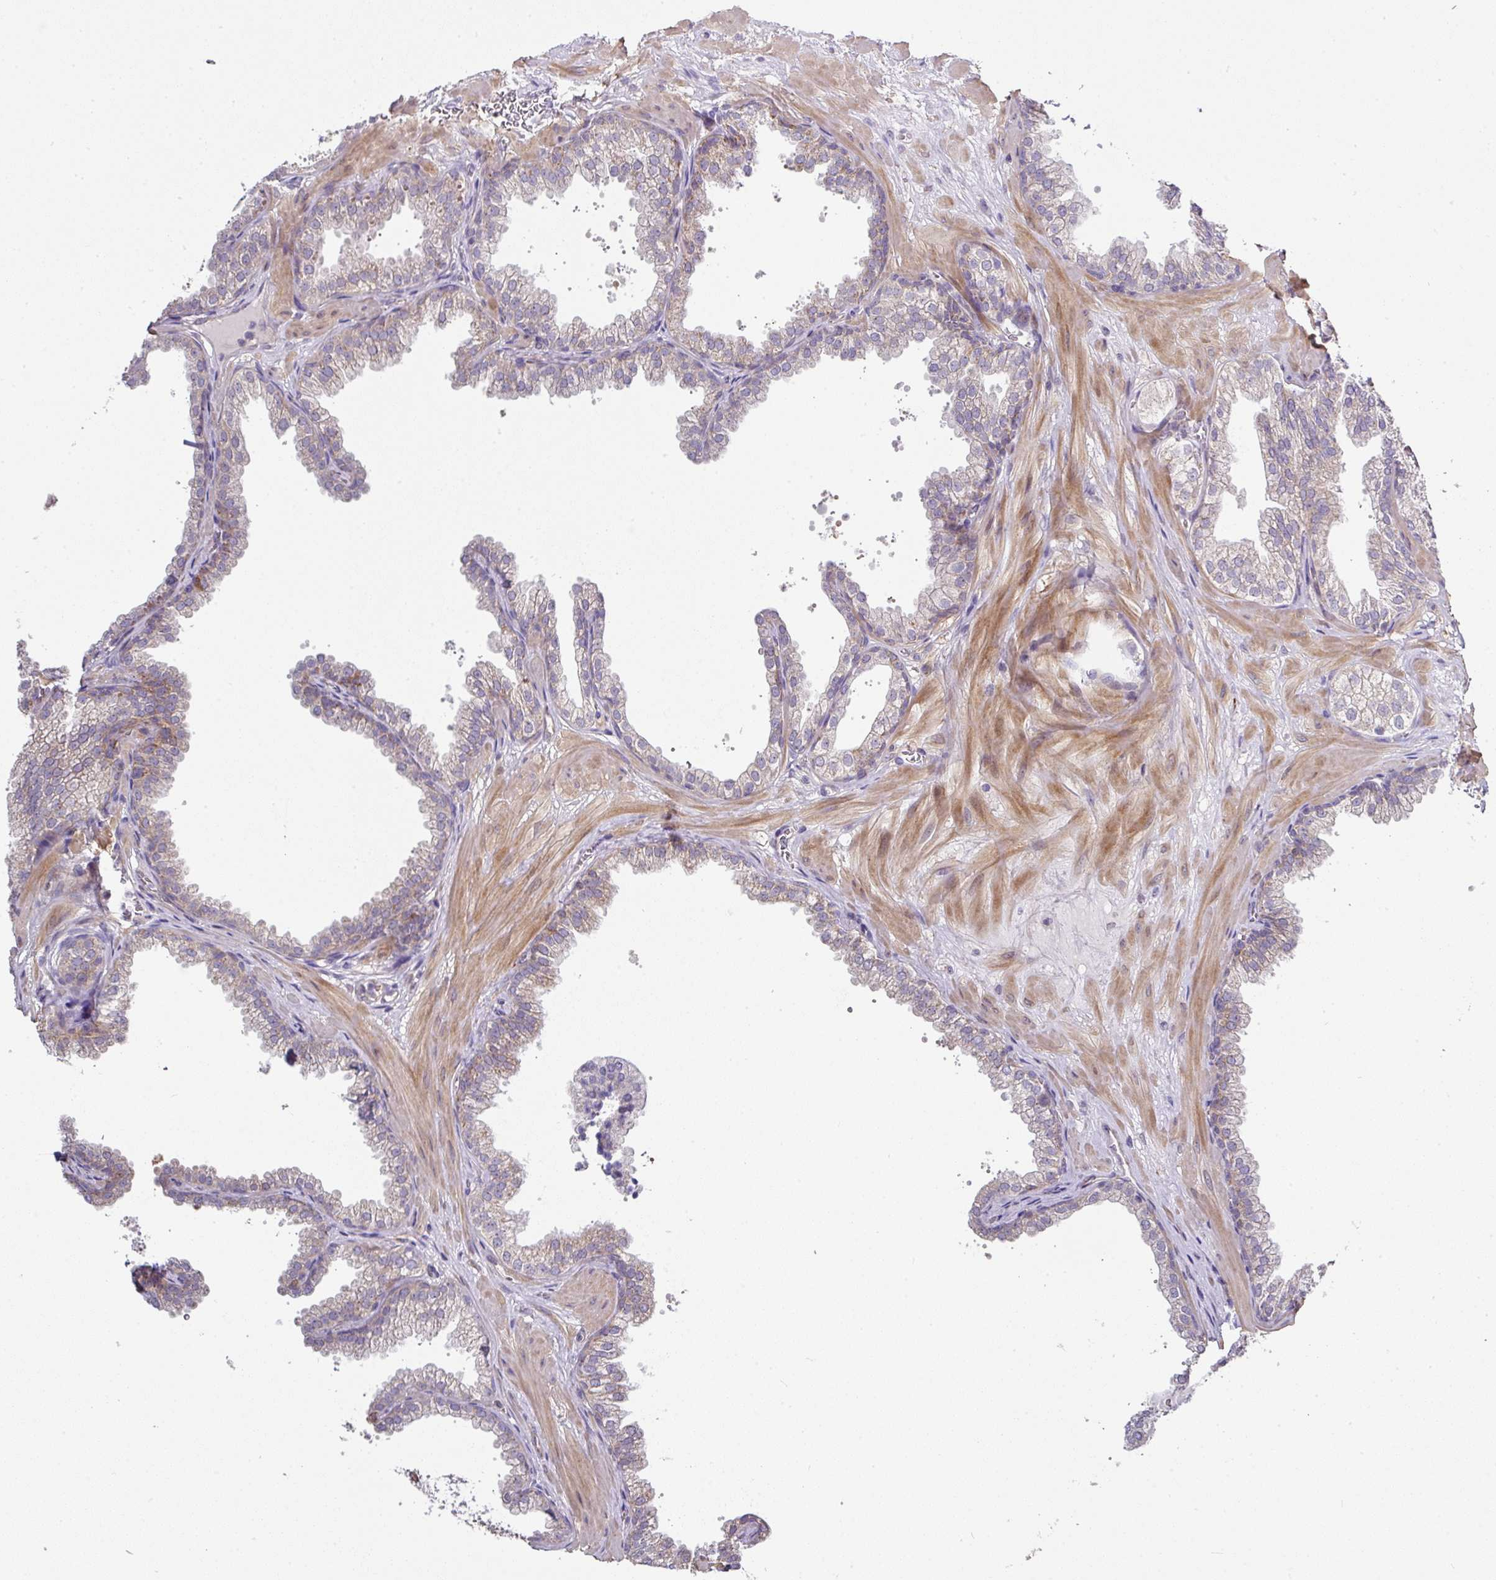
{"staining": {"intensity": "weak", "quantity": "25%-75%", "location": "cytoplasmic/membranous"}, "tissue": "prostate", "cell_type": "Glandular cells", "image_type": "normal", "snomed": [{"axis": "morphology", "description": "Normal tissue, NOS"}, {"axis": "topography", "description": "Prostate"}], "caption": "Protein analysis of unremarkable prostate demonstrates weak cytoplasmic/membranous positivity in about 25%-75% of glandular cells. (DAB = brown stain, brightfield microscopy at high magnification).", "gene": "STK35", "patient": {"sex": "male", "age": 37}}